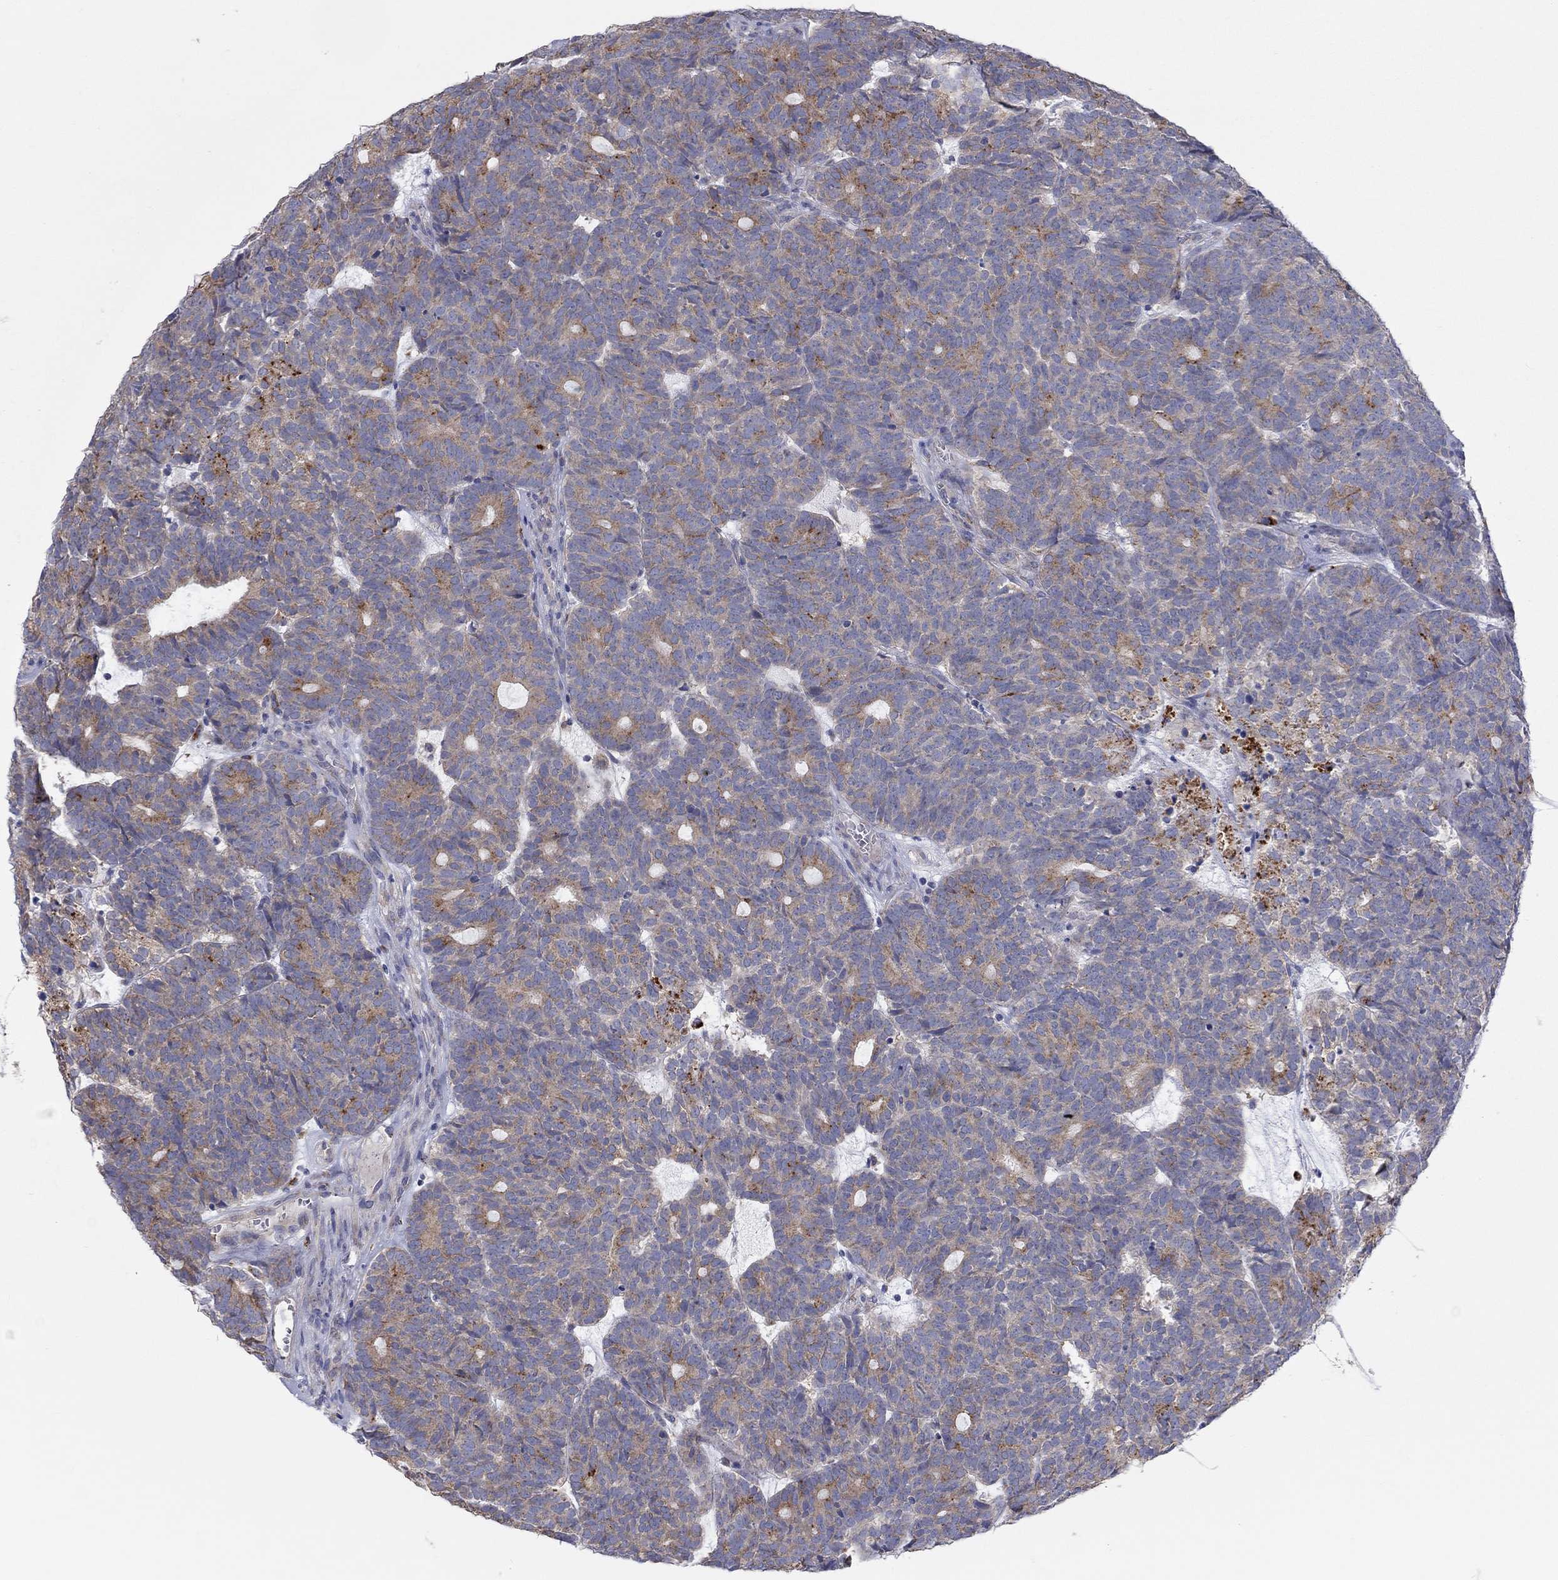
{"staining": {"intensity": "moderate", "quantity": ">75%", "location": "cytoplasmic/membranous"}, "tissue": "head and neck cancer", "cell_type": "Tumor cells", "image_type": "cancer", "snomed": [{"axis": "morphology", "description": "Adenocarcinoma, NOS"}, {"axis": "topography", "description": "Head-Neck"}], "caption": "Head and neck adenocarcinoma was stained to show a protein in brown. There is medium levels of moderate cytoplasmic/membranous expression in about >75% of tumor cells.", "gene": "BCO2", "patient": {"sex": "female", "age": 81}}